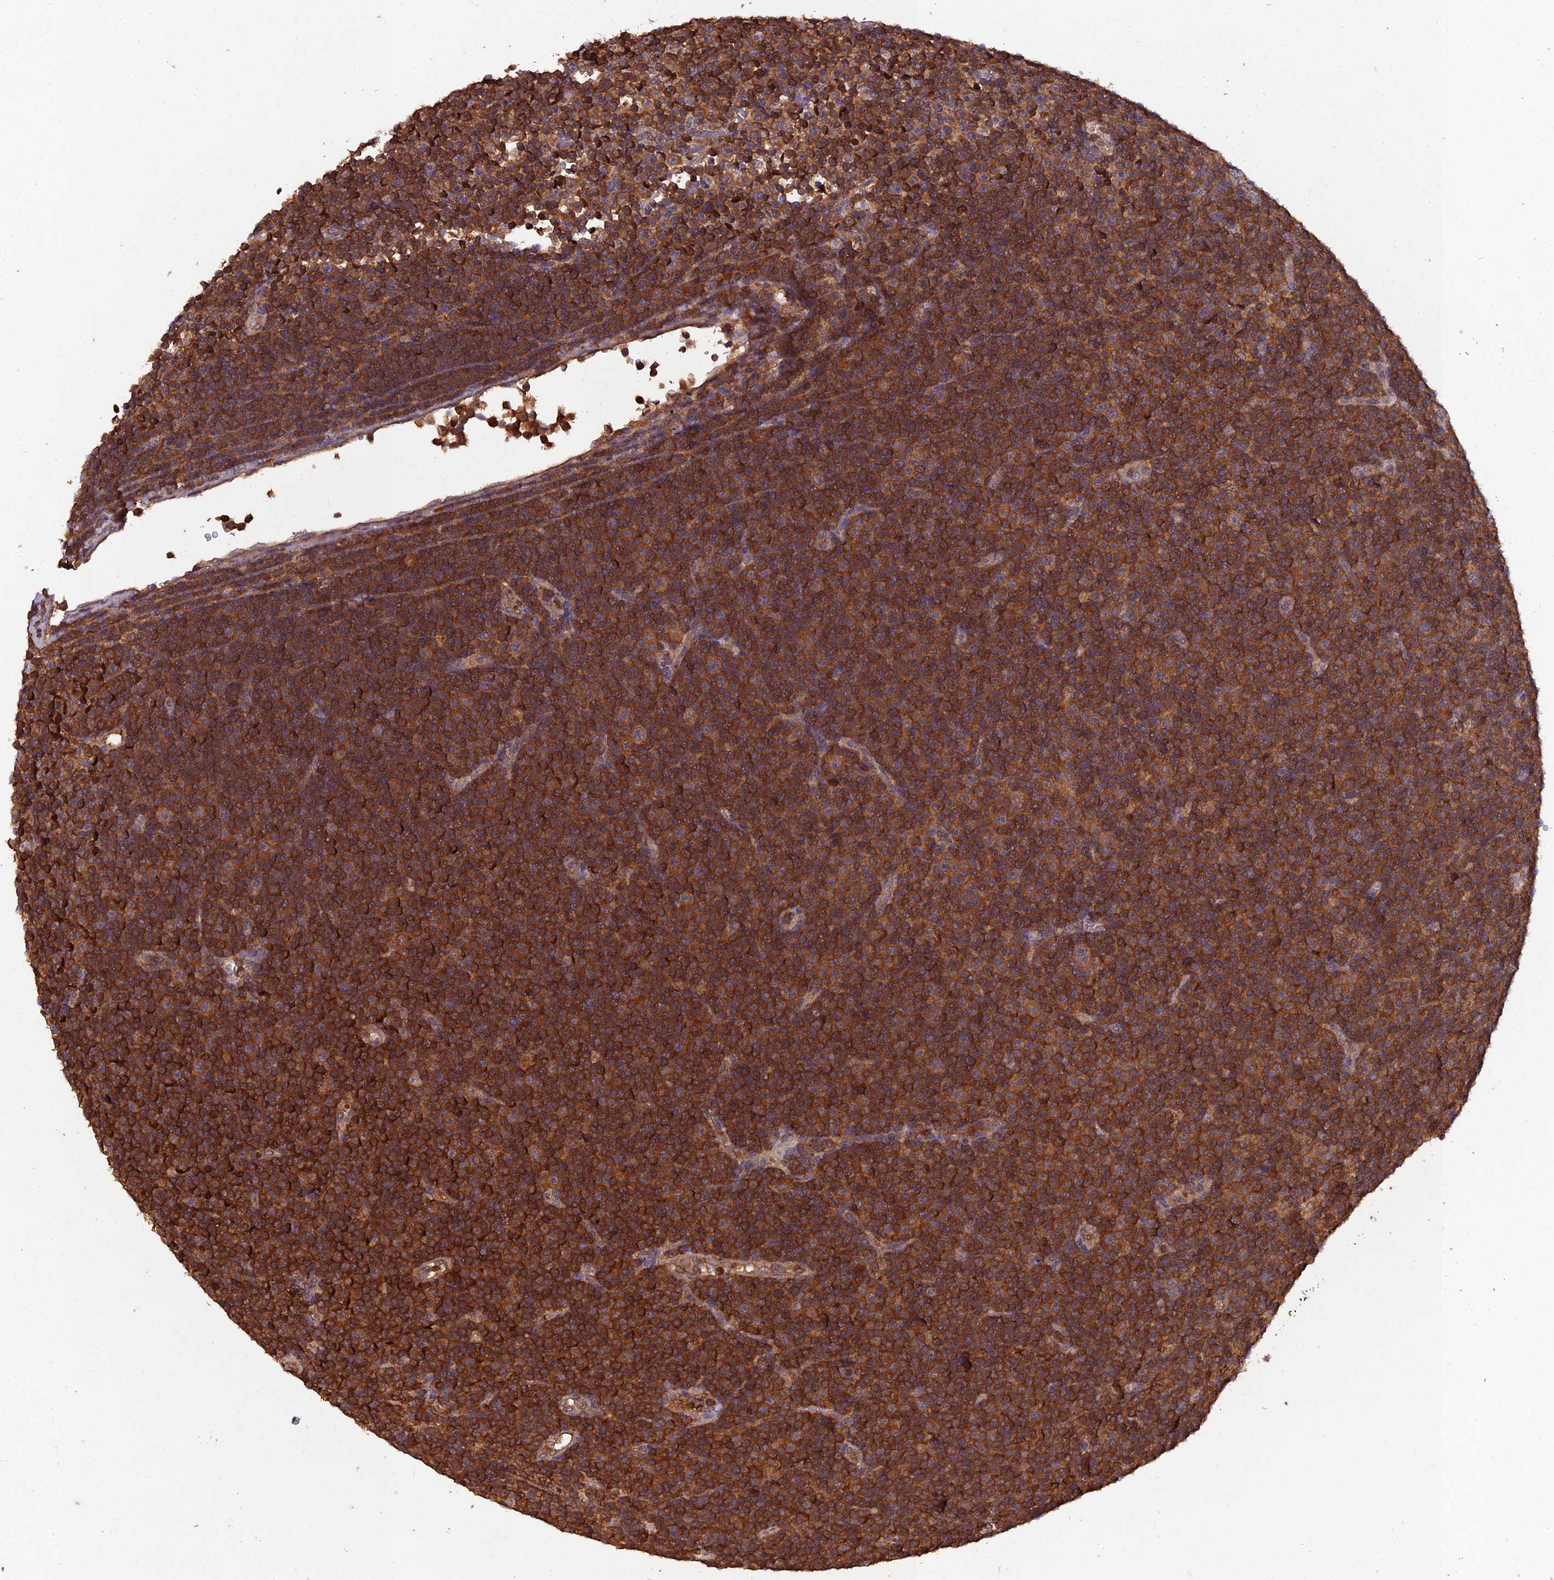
{"staining": {"intensity": "strong", "quantity": ">75%", "location": "cytoplasmic/membranous"}, "tissue": "lymphoma", "cell_type": "Tumor cells", "image_type": "cancer", "snomed": [{"axis": "morphology", "description": "Malignant lymphoma, non-Hodgkin's type, Low grade"}, {"axis": "topography", "description": "Lymph node"}], "caption": "A brown stain labels strong cytoplasmic/membranous positivity of a protein in human malignant lymphoma, non-Hodgkin's type (low-grade) tumor cells. Nuclei are stained in blue.", "gene": "TMEM258", "patient": {"sex": "female", "age": 67}}